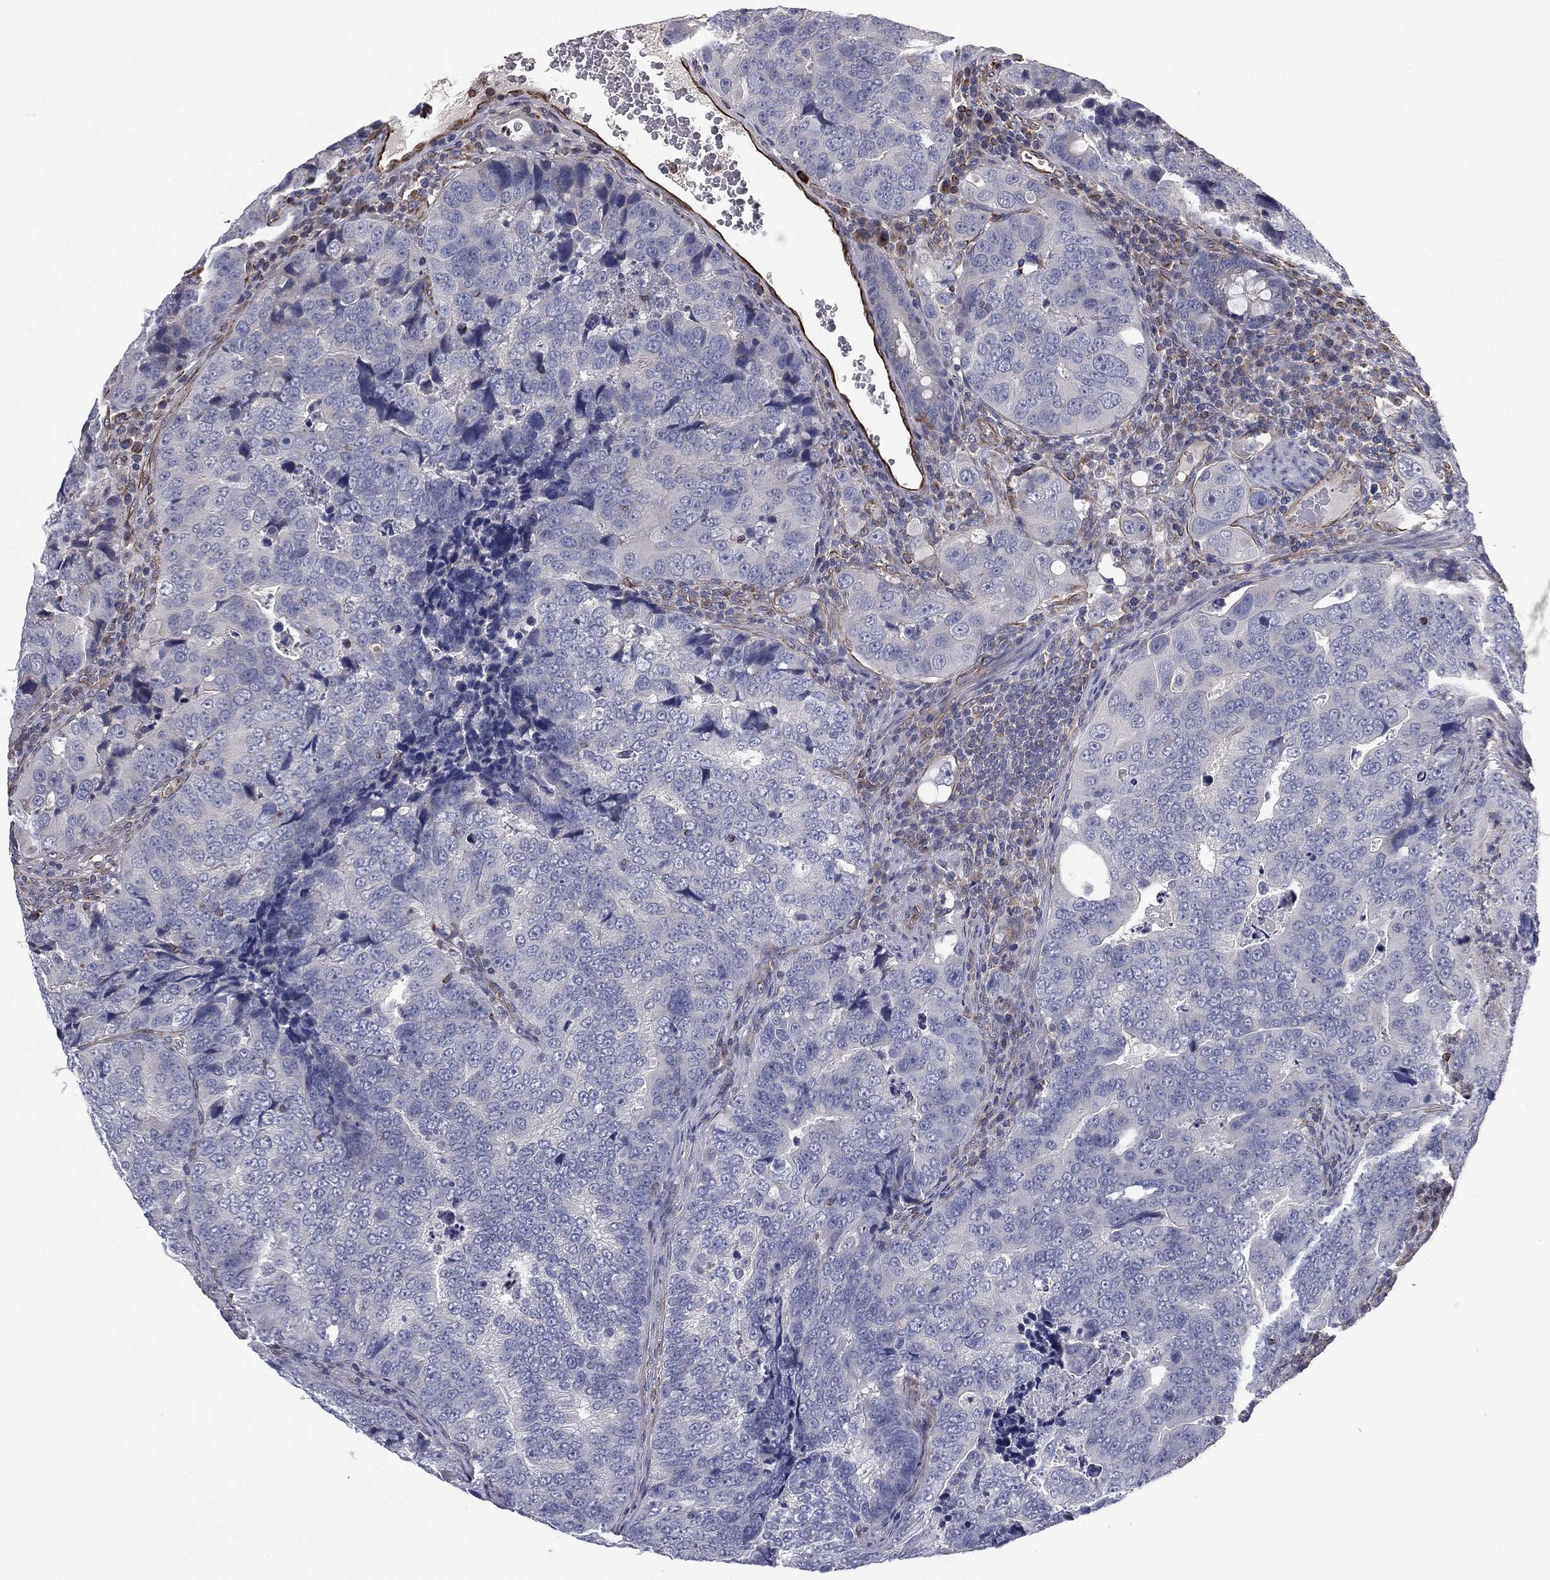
{"staining": {"intensity": "negative", "quantity": "none", "location": "none"}, "tissue": "colorectal cancer", "cell_type": "Tumor cells", "image_type": "cancer", "snomed": [{"axis": "morphology", "description": "Adenocarcinoma, NOS"}, {"axis": "topography", "description": "Colon"}], "caption": "Tumor cells show no significant protein positivity in colorectal cancer (adenocarcinoma).", "gene": "SCUBE1", "patient": {"sex": "female", "age": 72}}